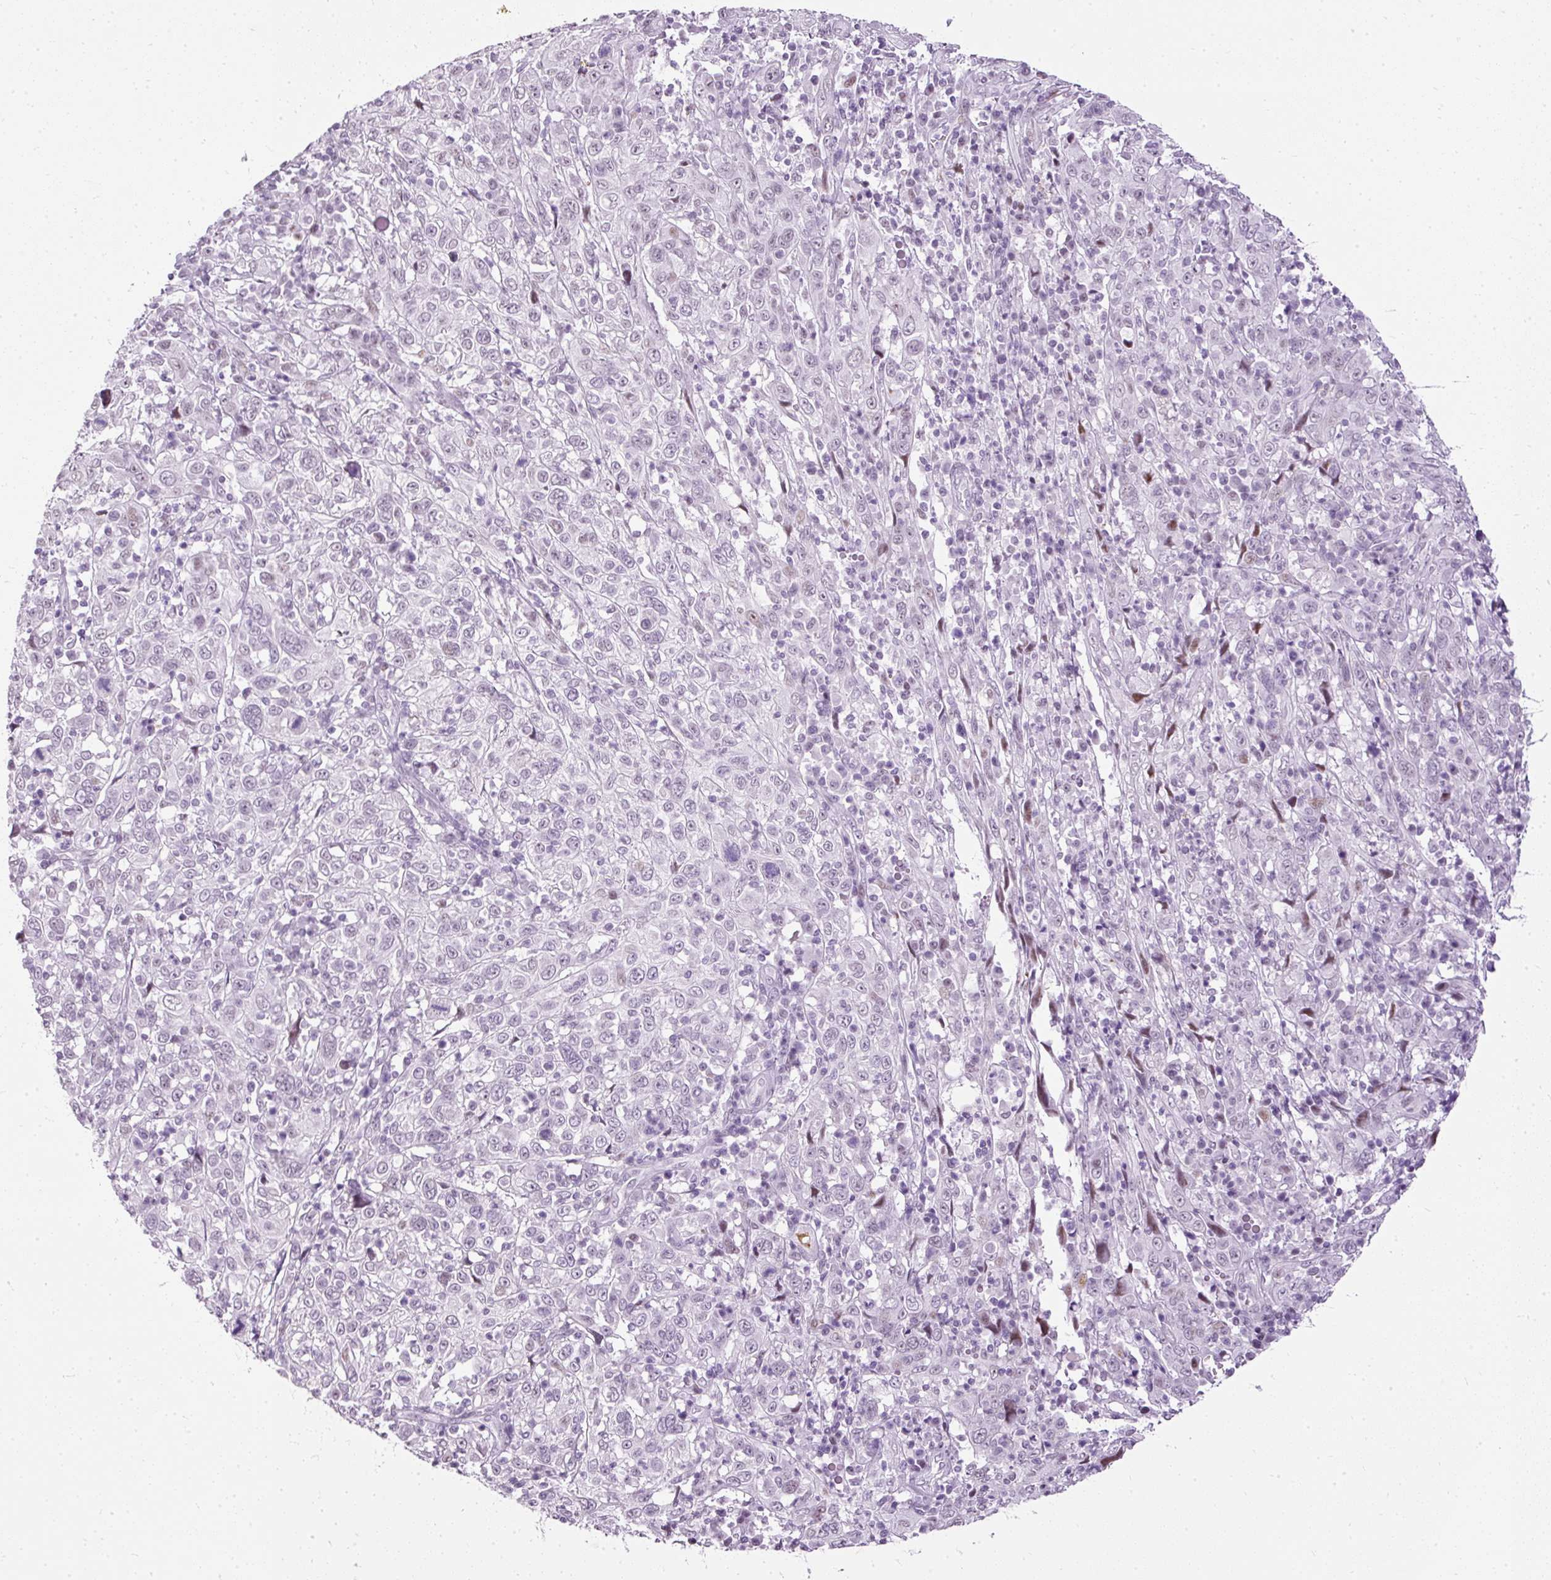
{"staining": {"intensity": "weak", "quantity": "<25%", "location": "nuclear"}, "tissue": "cervical cancer", "cell_type": "Tumor cells", "image_type": "cancer", "snomed": [{"axis": "morphology", "description": "Squamous cell carcinoma, NOS"}, {"axis": "topography", "description": "Cervix"}], "caption": "Tumor cells show no significant protein staining in squamous cell carcinoma (cervical).", "gene": "PDE6B", "patient": {"sex": "female", "age": 46}}